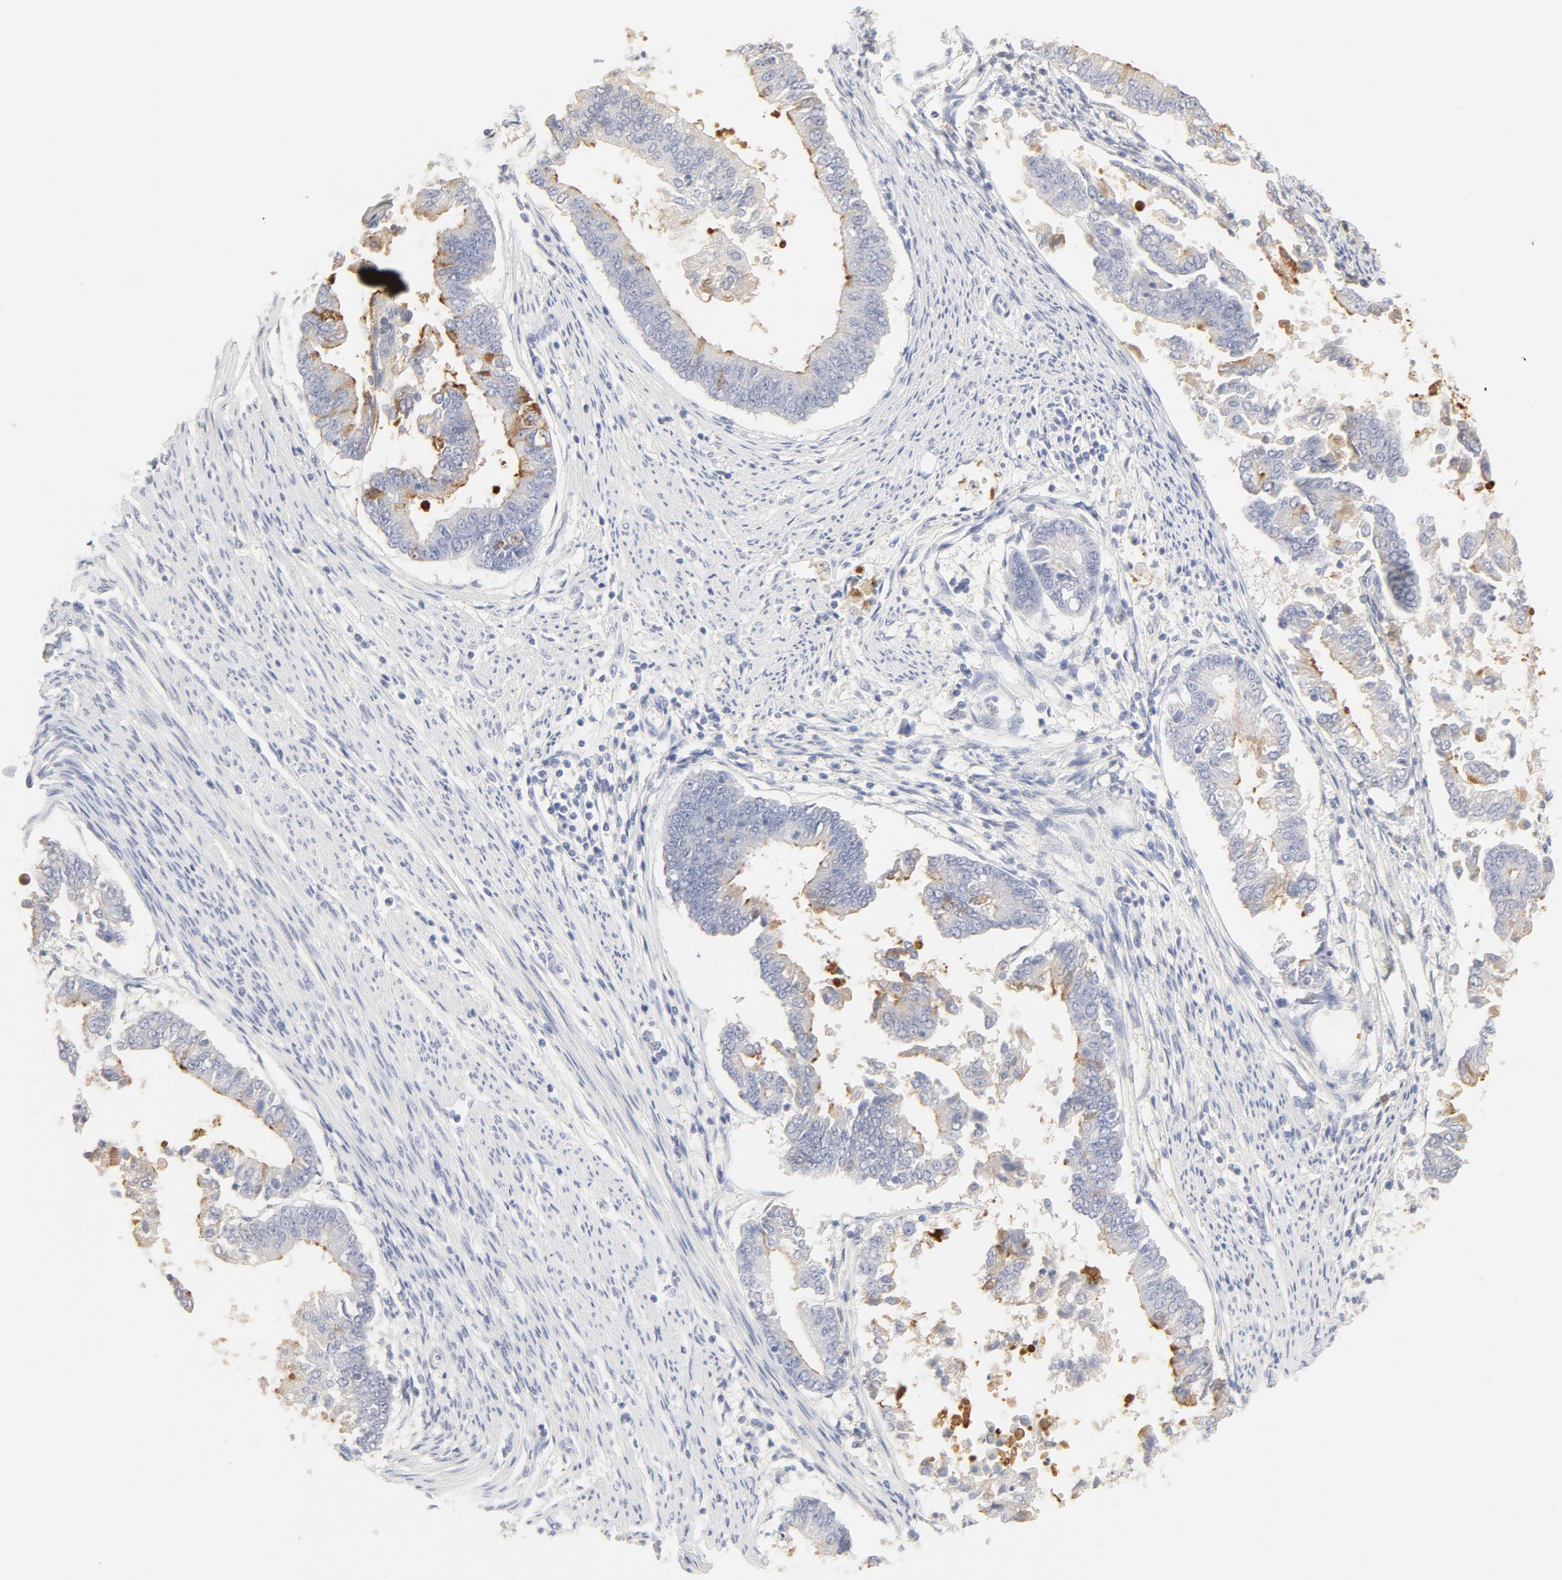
{"staining": {"intensity": "moderate", "quantity": "<25%", "location": "cytoplasmic/membranous"}, "tissue": "endometrial cancer", "cell_type": "Tumor cells", "image_type": "cancer", "snomed": [{"axis": "morphology", "description": "Adenocarcinoma, NOS"}, {"axis": "topography", "description": "Endometrium"}], "caption": "Endometrial cancer stained for a protein (brown) demonstrates moderate cytoplasmic/membranous positive positivity in approximately <25% of tumor cells.", "gene": "FCGBP", "patient": {"sex": "female", "age": 63}}